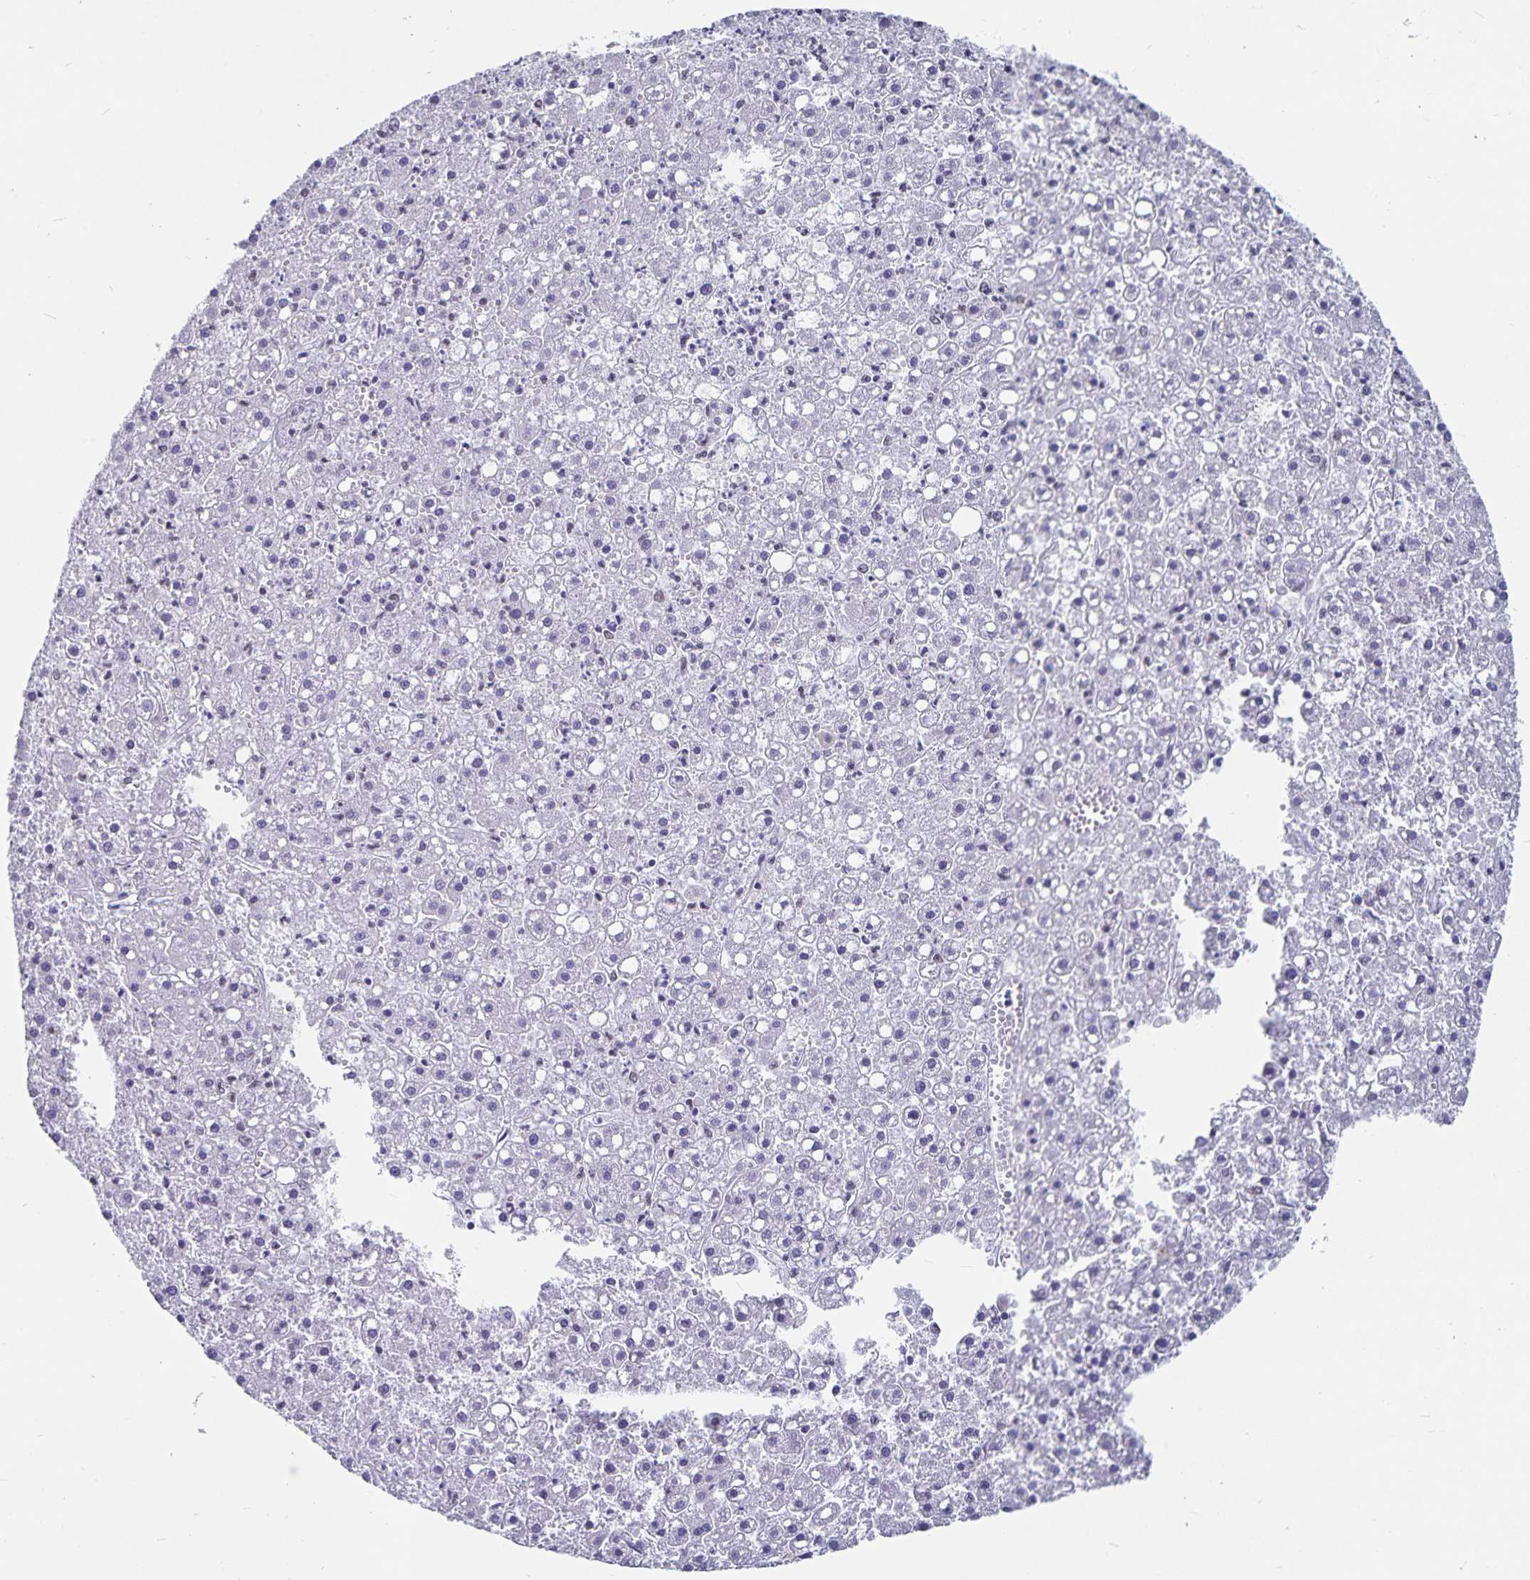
{"staining": {"intensity": "negative", "quantity": "none", "location": "none"}, "tissue": "liver cancer", "cell_type": "Tumor cells", "image_type": "cancer", "snomed": [{"axis": "morphology", "description": "Carcinoma, Hepatocellular, NOS"}, {"axis": "topography", "description": "Liver"}], "caption": "Tumor cells are negative for brown protein staining in liver hepatocellular carcinoma.", "gene": "PBX2", "patient": {"sex": "male", "age": 67}}